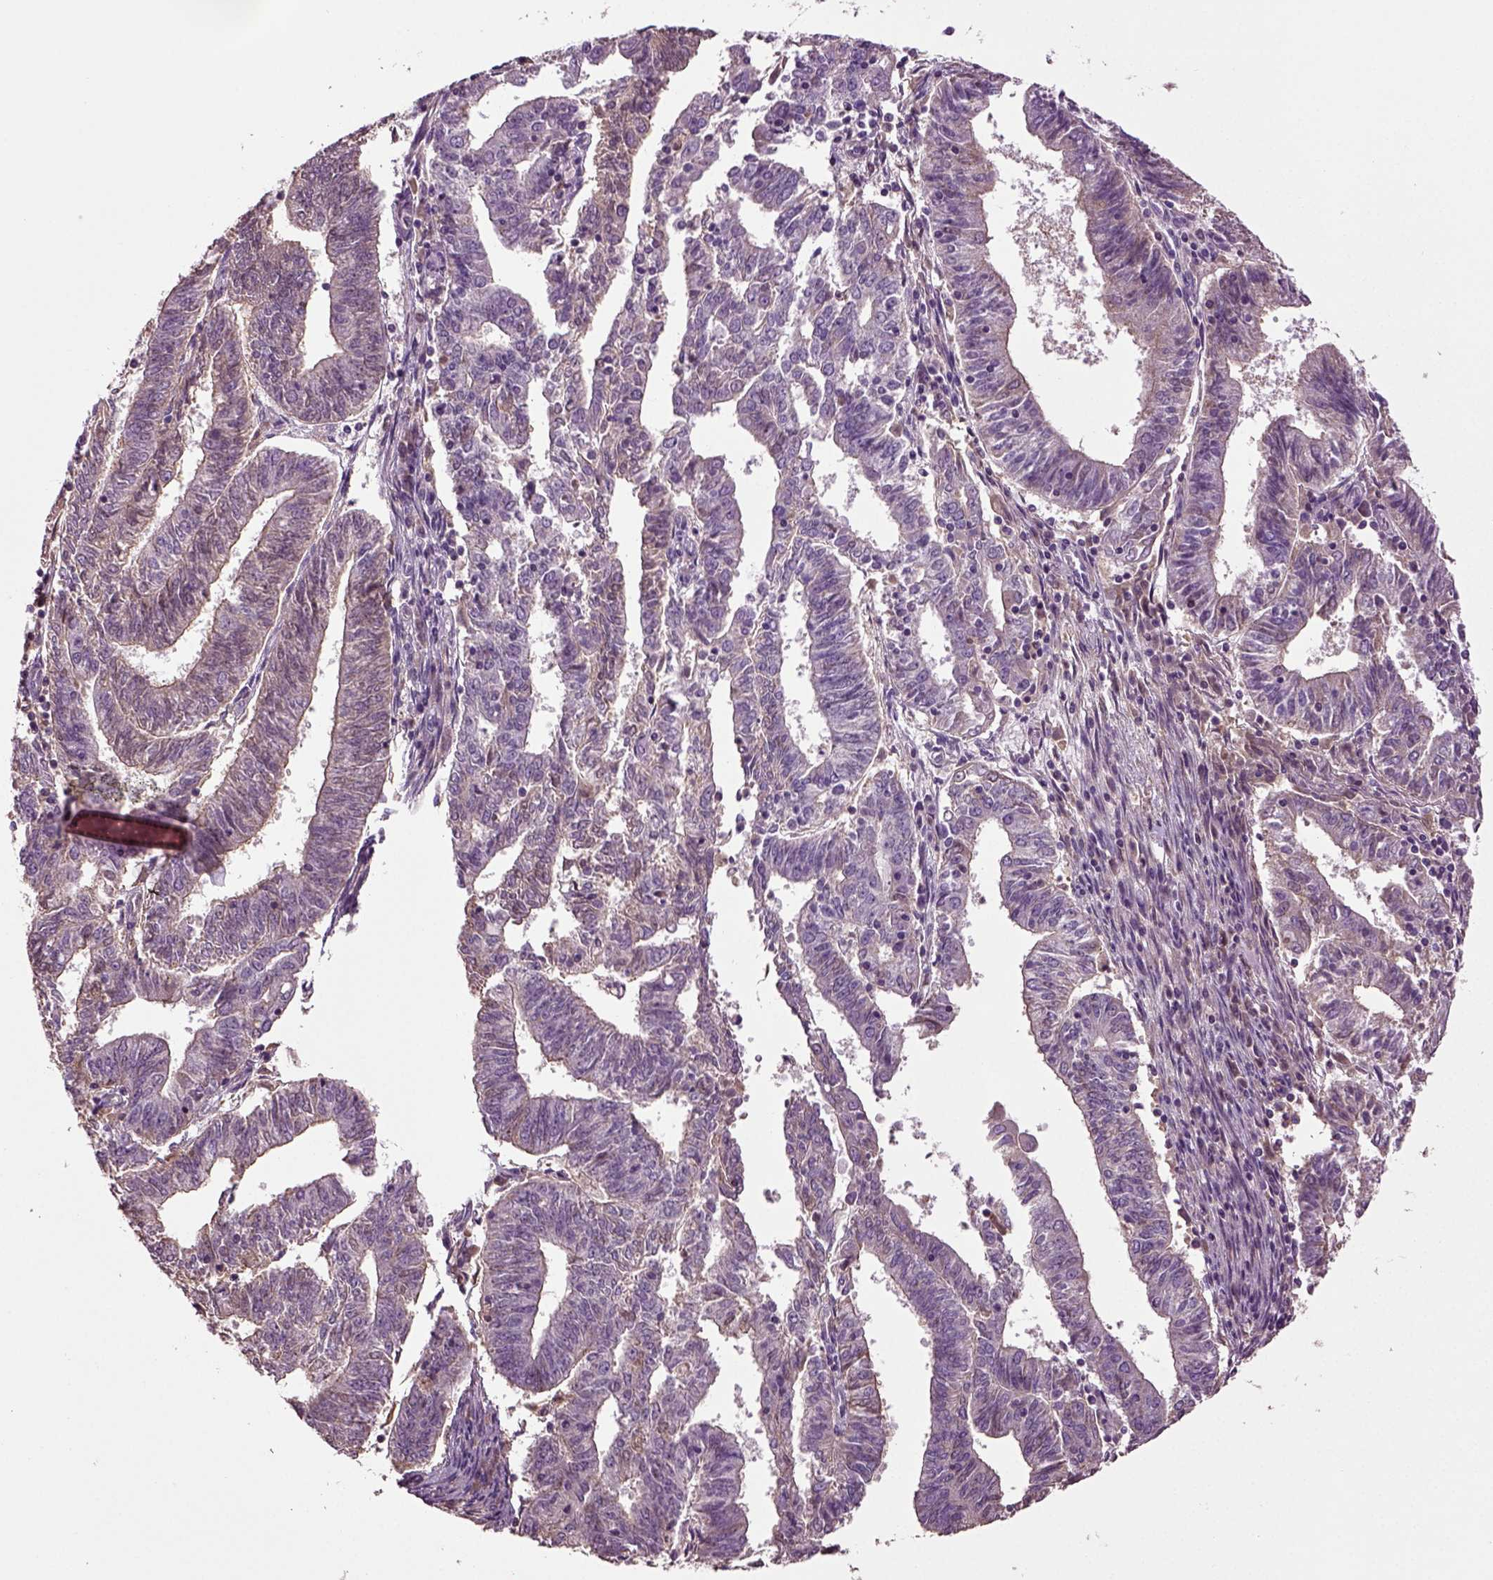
{"staining": {"intensity": "weak", "quantity": "25%-75%", "location": "cytoplasmic/membranous"}, "tissue": "endometrial cancer", "cell_type": "Tumor cells", "image_type": "cancer", "snomed": [{"axis": "morphology", "description": "Adenocarcinoma, NOS"}, {"axis": "topography", "description": "Endometrium"}], "caption": "High-magnification brightfield microscopy of endometrial cancer (adenocarcinoma) stained with DAB (3,3'-diaminobenzidine) (brown) and counterstained with hematoxylin (blue). tumor cells exhibit weak cytoplasmic/membranous staining is present in approximately25%-75% of cells. The protein is shown in brown color, while the nuclei are stained blue.", "gene": "DEFB118", "patient": {"sex": "female", "age": 82}}